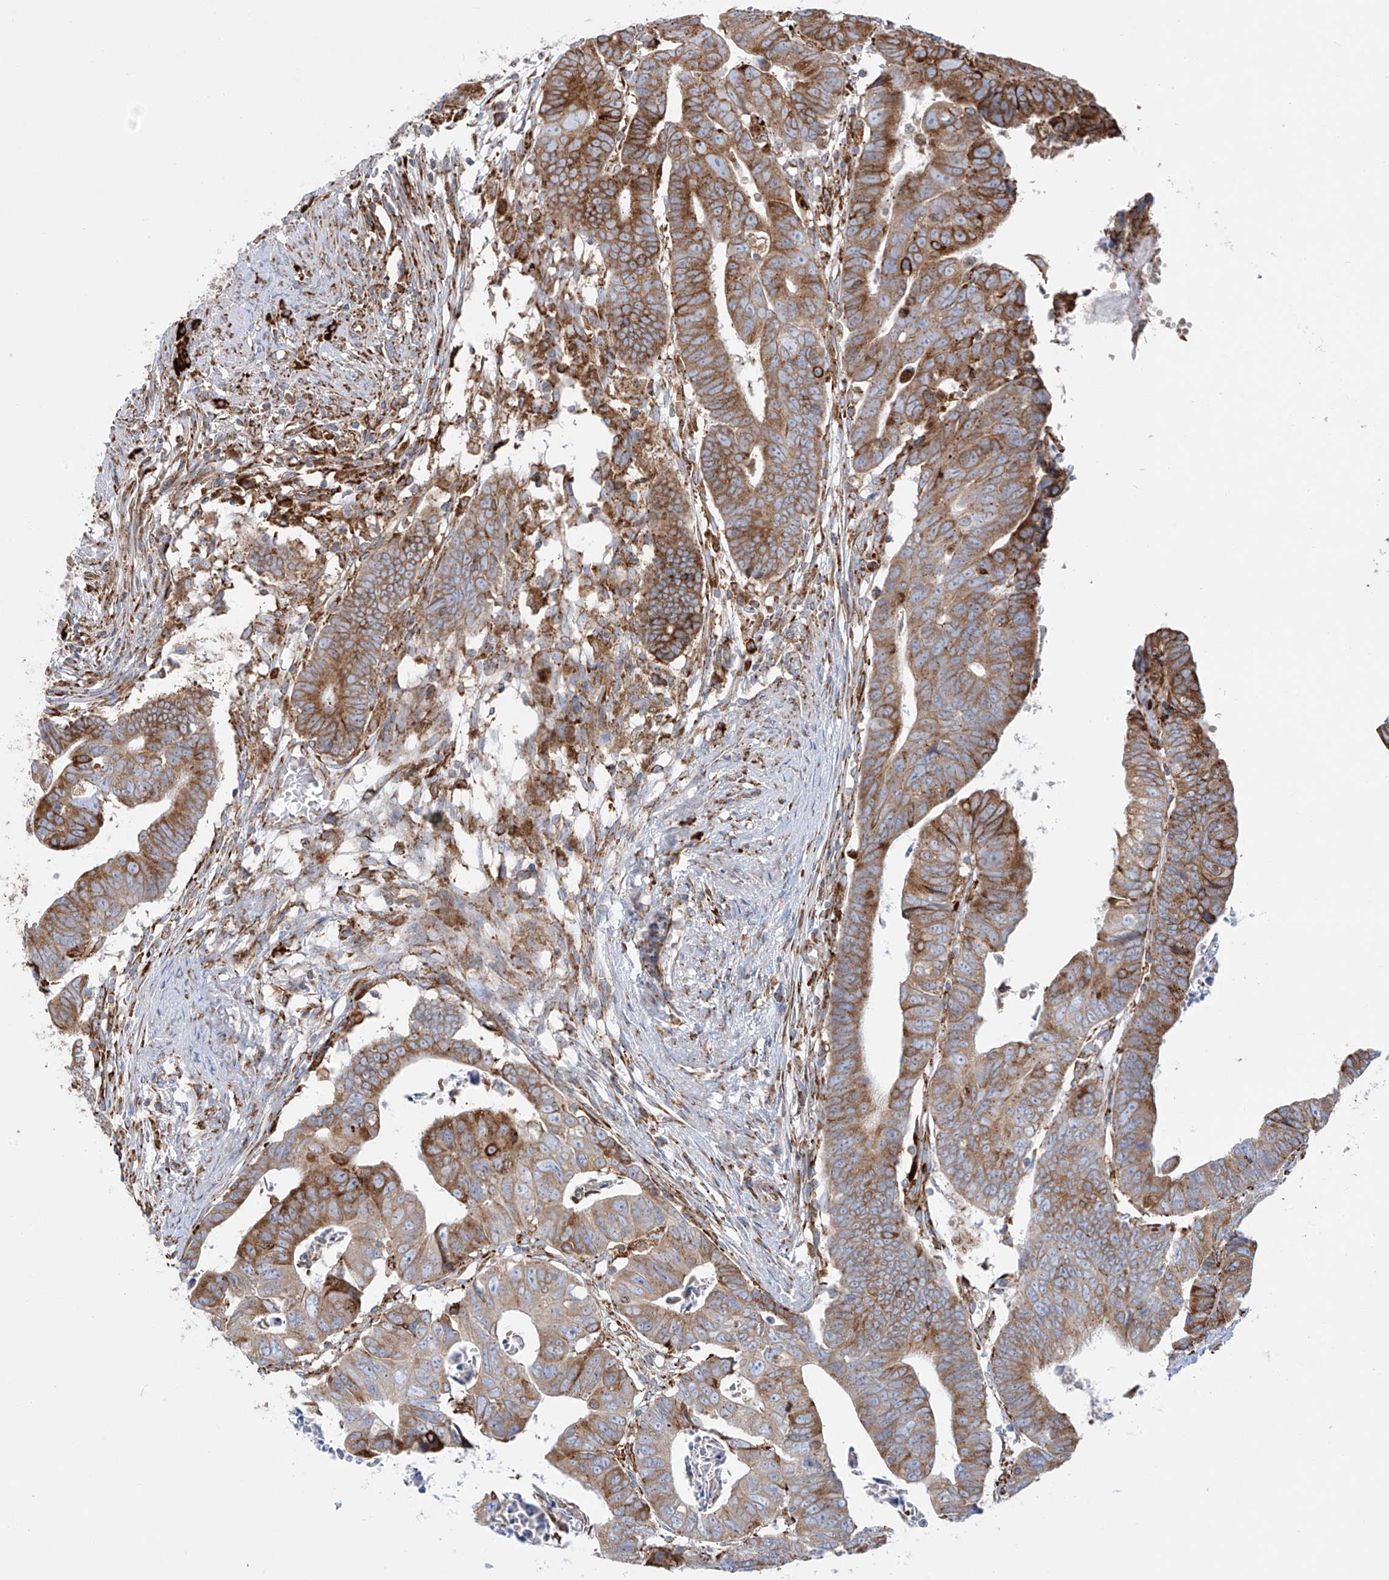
{"staining": {"intensity": "moderate", "quantity": ">75%", "location": "cytoplasmic/membranous"}, "tissue": "colorectal cancer", "cell_type": "Tumor cells", "image_type": "cancer", "snomed": [{"axis": "morphology", "description": "Adenocarcinoma, NOS"}, {"axis": "topography", "description": "Rectum"}], "caption": "A photomicrograph showing moderate cytoplasmic/membranous positivity in approximately >75% of tumor cells in colorectal cancer, as visualized by brown immunohistochemical staining.", "gene": "MX1", "patient": {"sex": "female", "age": 65}}